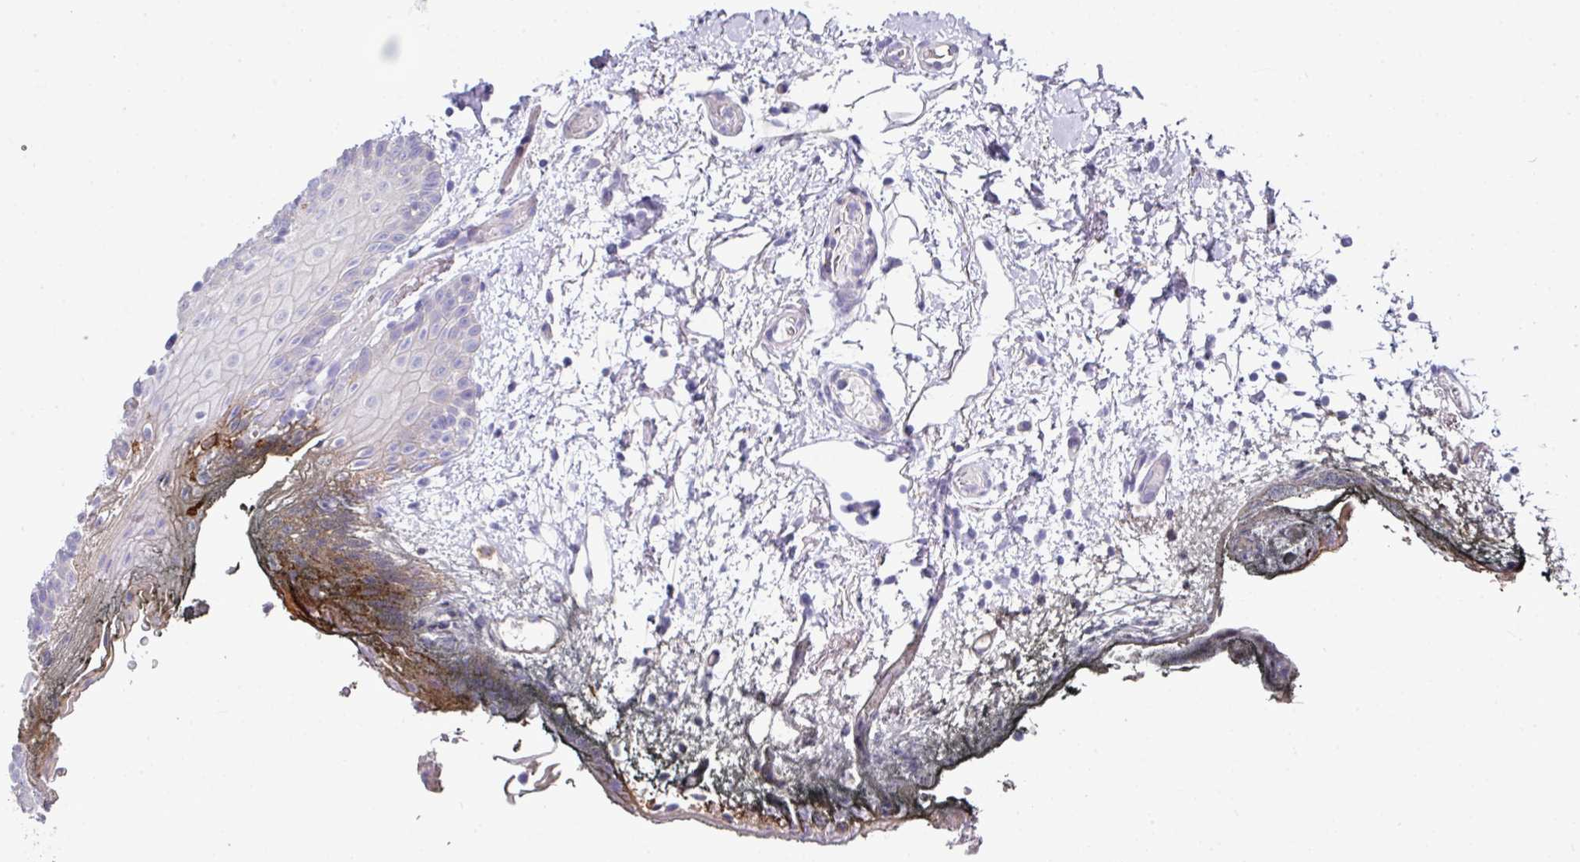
{"staining": {"intensity": "moderate", "quantity": "<25%", "location": "cytoplasmic/membranous"}, "tissue": "oral mucosa", "cell_type": "Squamous epithelial cells", "image_type": "normal", "snomed": [{"axis": "morphology", "description": "Normal tissue, NOS"}, {"axis": "morphology", "description": "Squamous cell carcinoma, NOS"}, {"axis": "topography", "description": "Oral tissue"}, {"axis": "topography", "description": "Head-Neck"}], "caption": "Protein expression by immunohistochemistry (IHC) displays moderate cytoplasmic/membranous staining in approximately <25% of squamous epithelial cells in benign oral mucosa.", "gene": "CLDN1", "patient": {"sex": "female", "age": 81}}